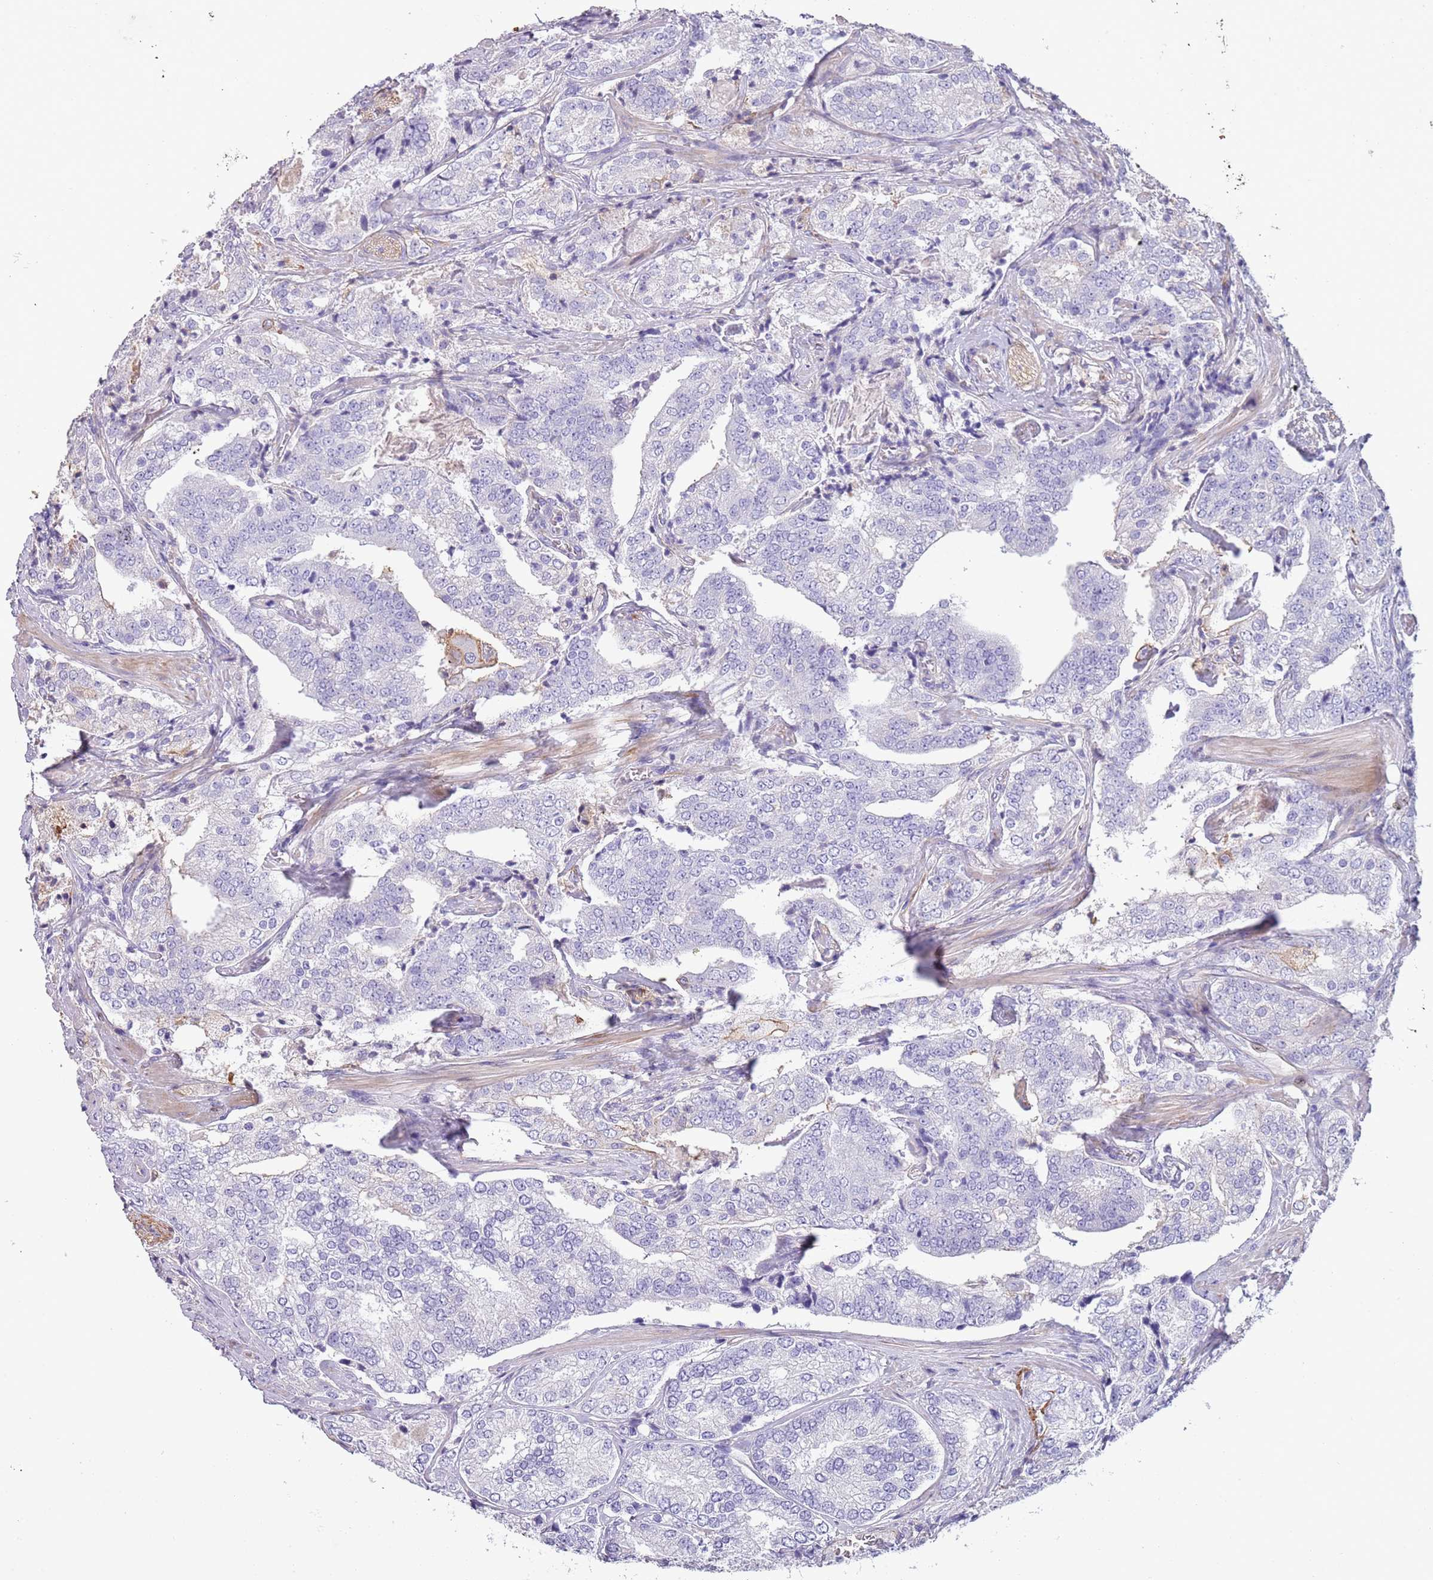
{"staining": {"intensity": "negative", "quantity": "none", "location": "none"}, "tissue": "prostate cancer", "cell_type": "Tumor cells", "image_type": "cancer", "snomed": [{"axis": "morphology", "description": "Adenocarcinoma, High grade"}, {"axis": "topography", "description": "Prostate"}], "caption": "Immunohistochemical staining of prostate adenocarcinoma (high-grade) exhibits no significant staining in tumor cells.", "gene": "NBPF3", "patient": {"sex": "male", "age": 63}}